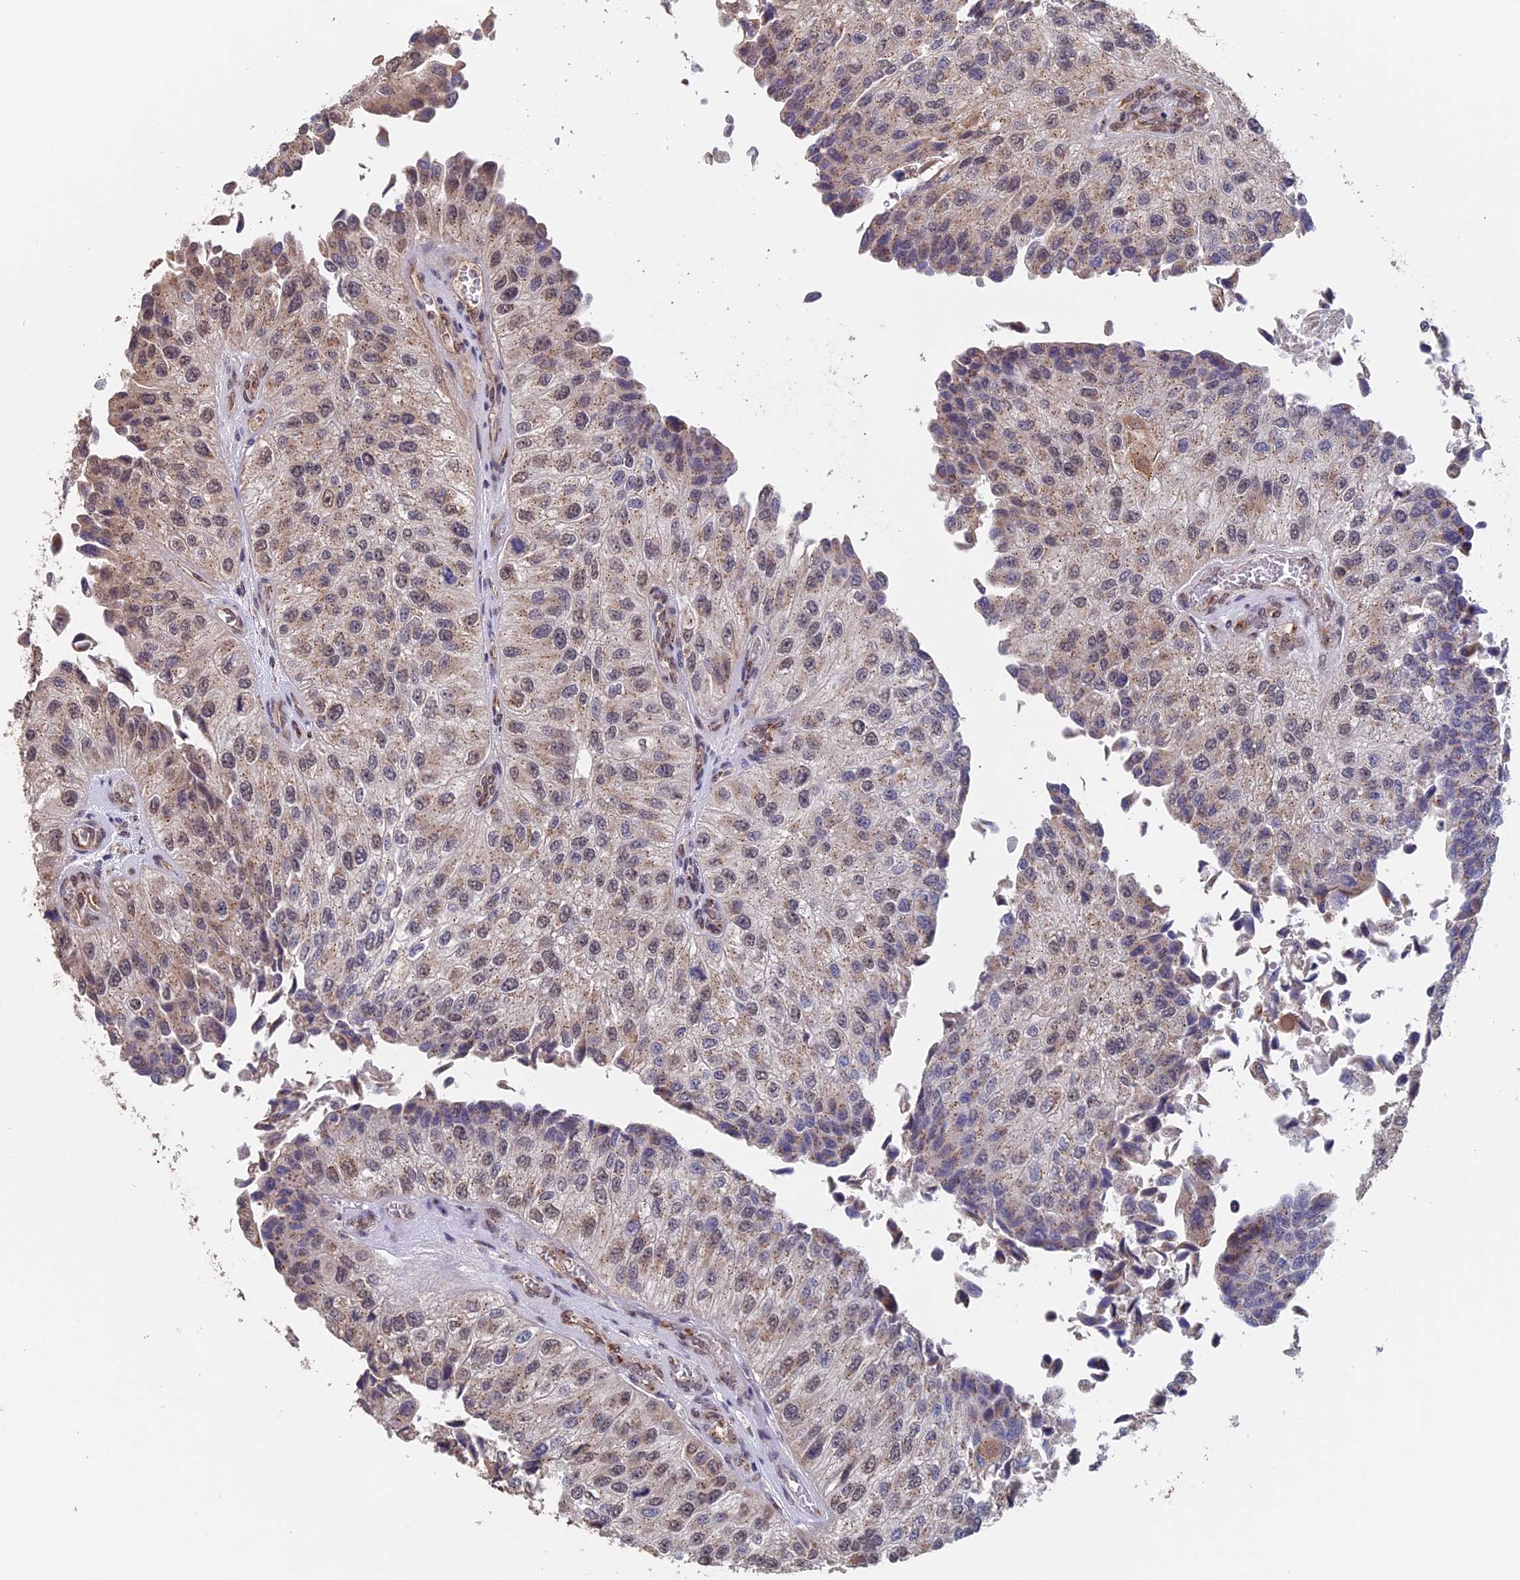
{"staining": {"intensity": "weak", "quantity": ">75%", "location": "cytoplasmic/membranous,nuclear"}, "tissue": "urothelial cancer", "cell_type": "Tumor cells", "image_type": "cancer", "snomed": [{"axis": "morphology", "description": "Urothelial carcinoma, High grade"}, {"axis": "topography", "description": "Kidney"}, {"axis": "topography", "description": "Urinary bladder"}], "caption": "Immunohistochemistry (DAB (3,3'-diaminobenzidine)) staining of human urothelial cancer shows weak cytoplasmic/membranous and nuclear protein staining in approximately >75% of tumor cells. (IHC, brightfield microscopy, high magnification).", "gene": "PIGQ", "patient": {"sex": "male", "age": 77}}